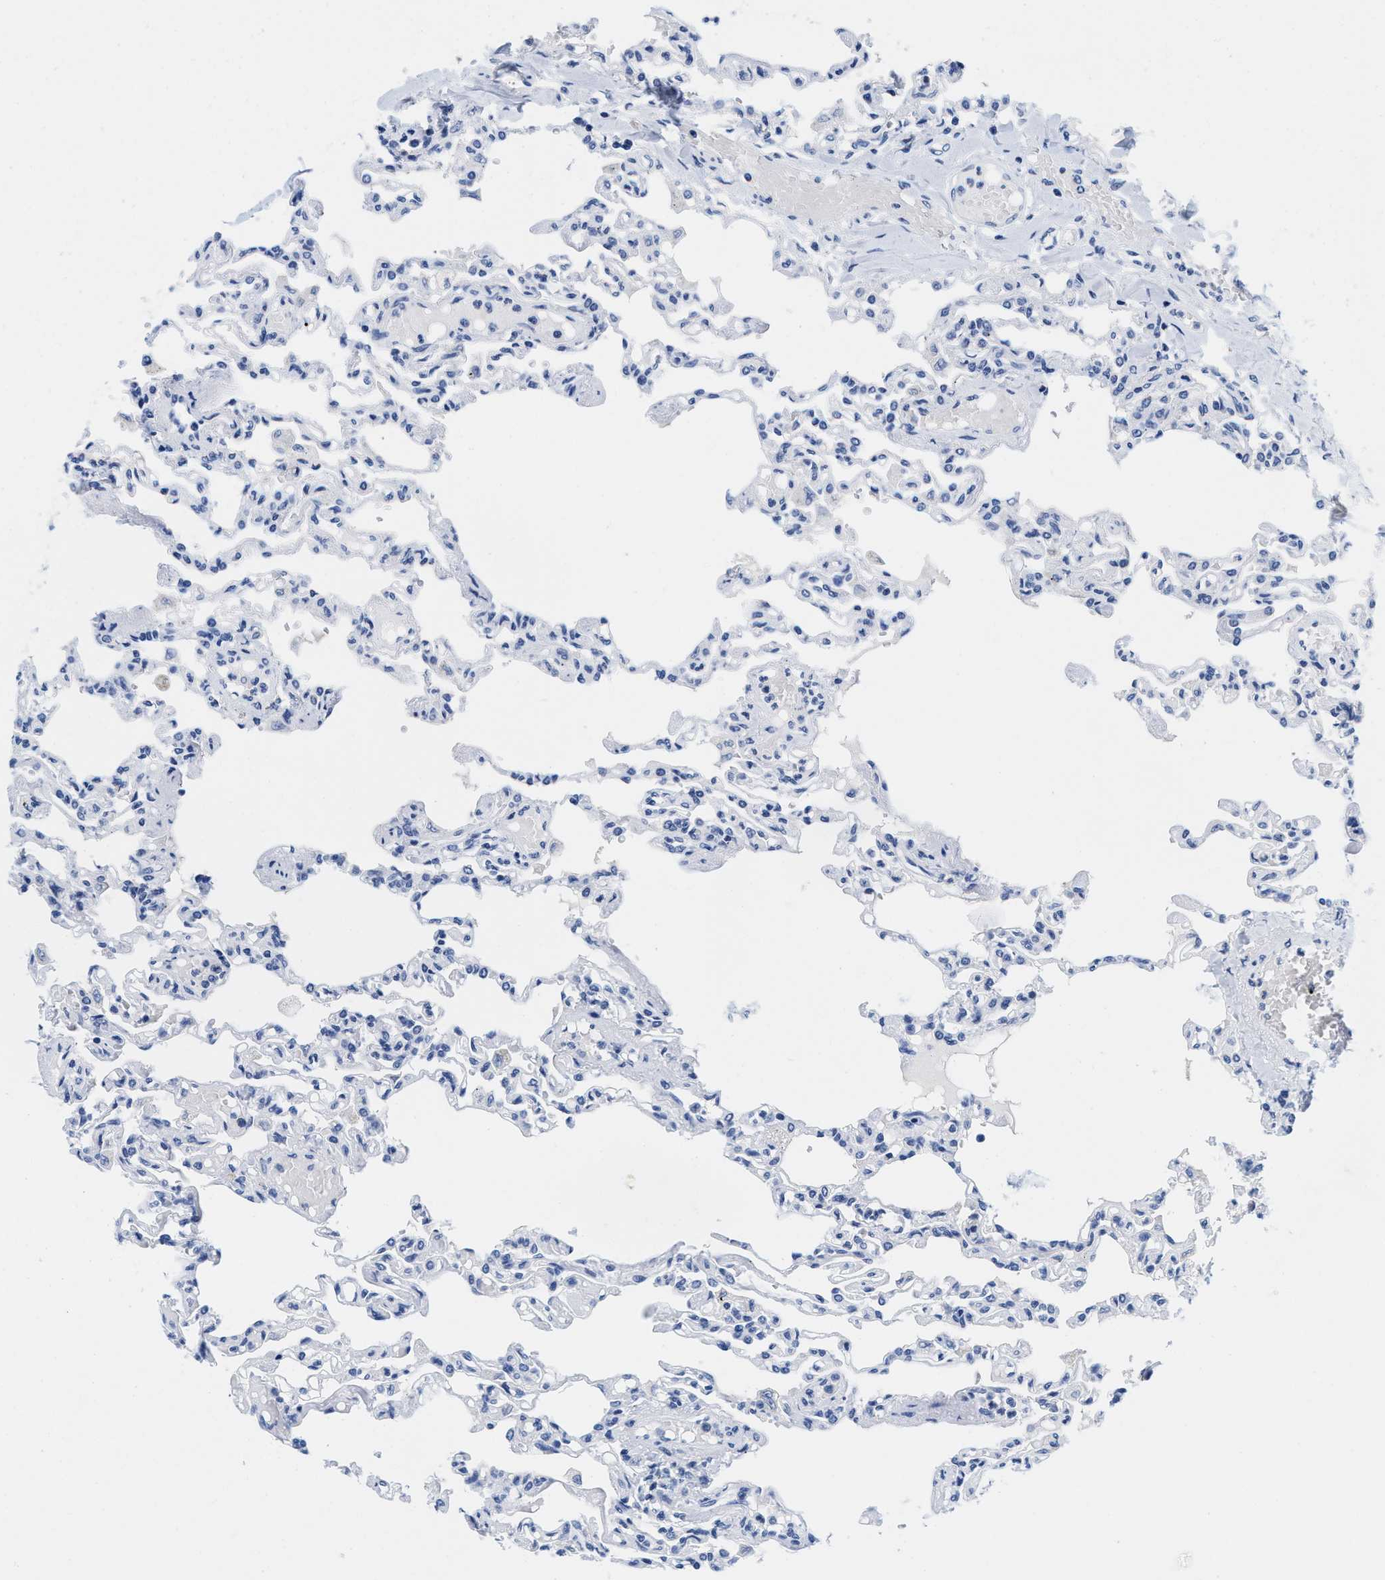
{"staining": {"intensity": "negative", "quantity": "none", "location": "none"}, "tissue": "lung", "cell_type": "Alveolar cells", "image_type": "normal", "snomed": [{"axis": "morphology", "description": "Normal tissue, NOS"}, {"axis": "topography", "description": "Lung"}], "caption": "Immunohistochemistry (IHC) photomicrograph of benign lung stained for a protein (brown), which shows no positivity in alveolar cells.", "gene": "TTC3", "patient": {"sex": "male", "age": 21}}